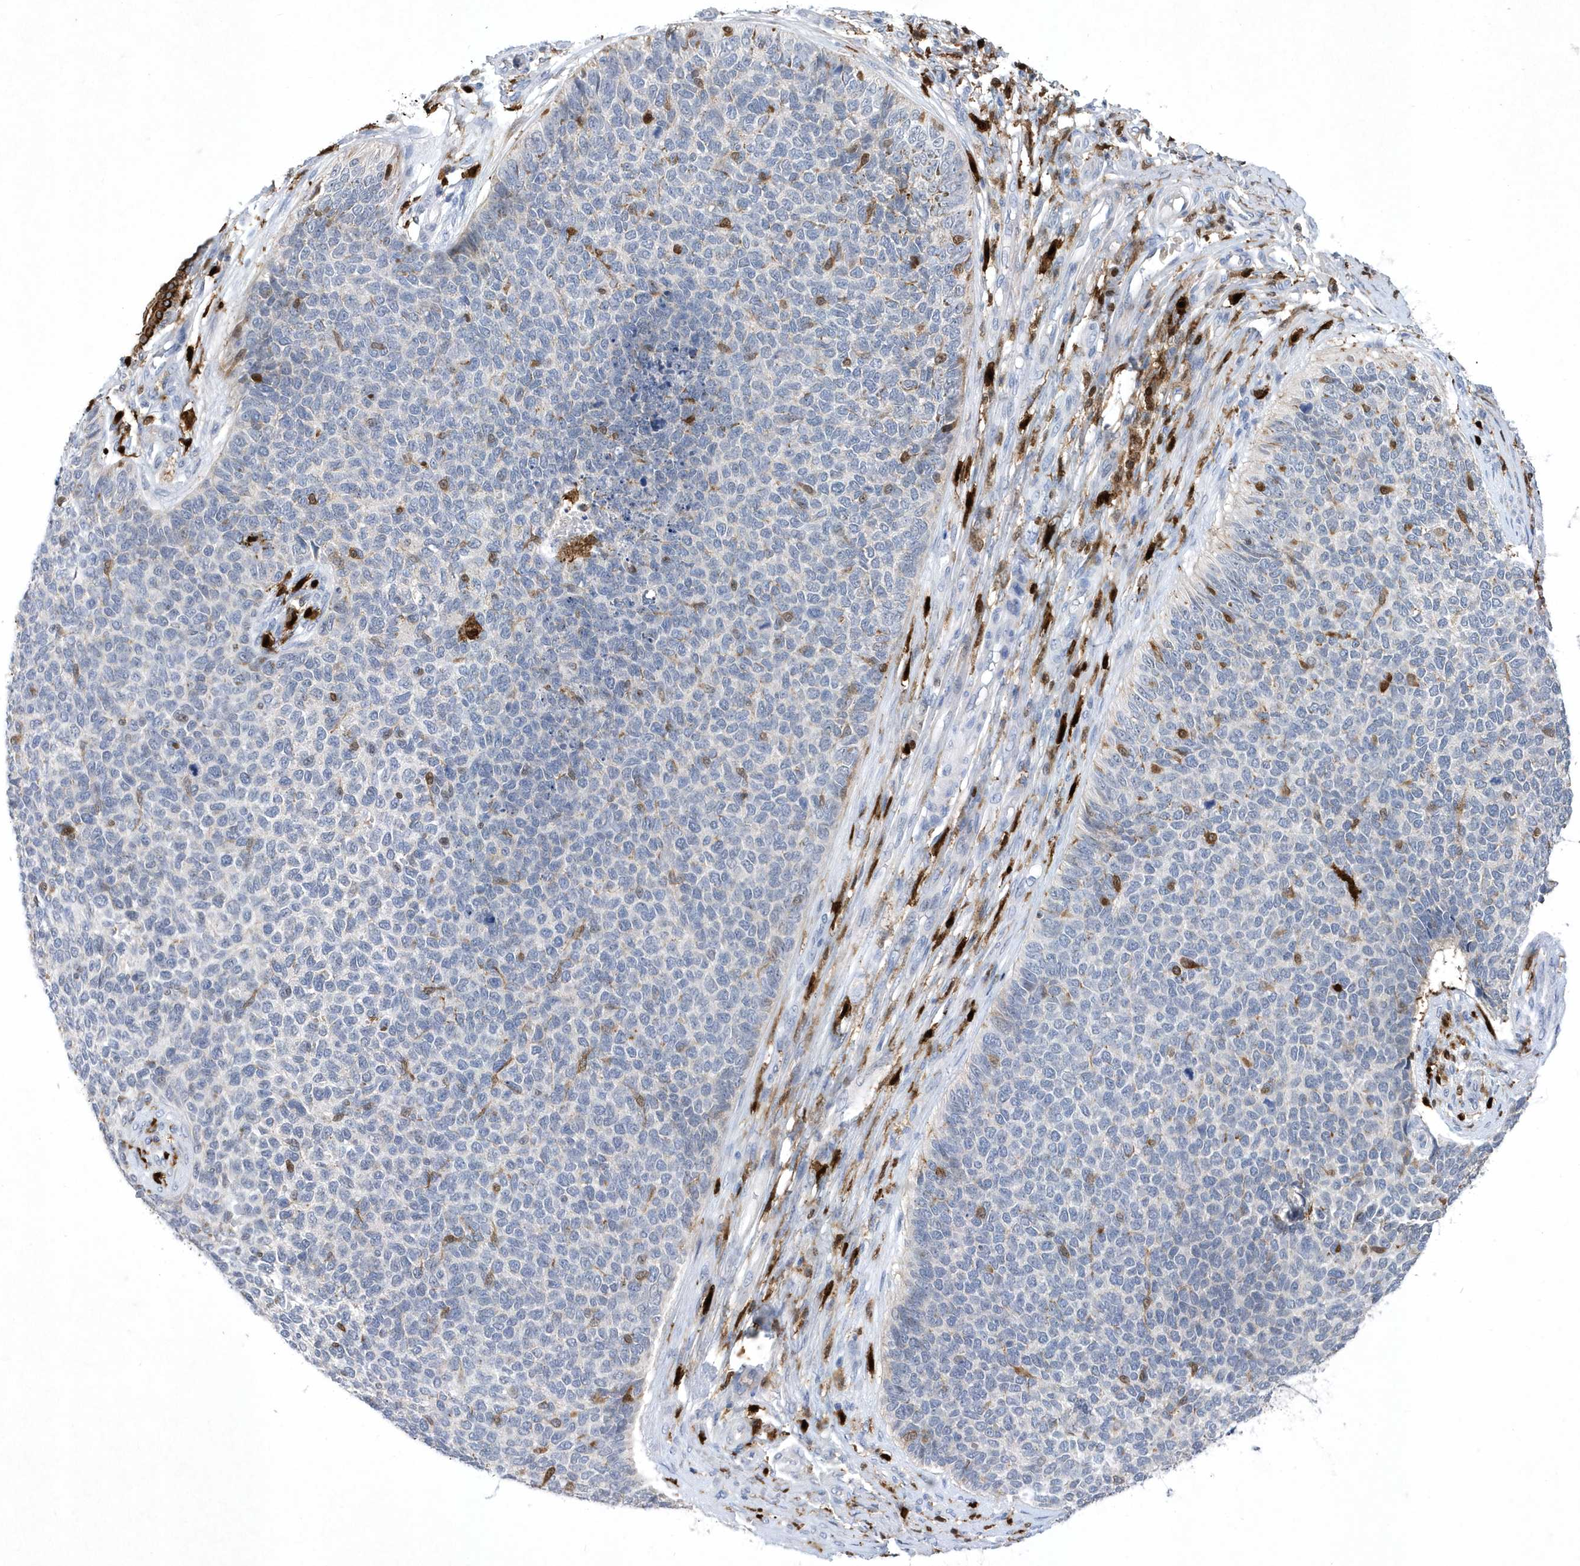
{"staining": {"intensity": "negative", "quantity": "none", "location": "none"}, "tissue": "skin cancer", "cell_type": "Tumor cells", "image_type": "cancer", "snomed": [{"axis": "morphology", "description": "Basal cell carcinoma"}, {"axis": "topography", "description": "Skin"}], "caption": "IHC micrograph of neoplastic tissue: human skin cancer (basal cell carcinoma) stained with DAB (3,3'-diaminobenzidine) shows no significant protein positivity in tumor cells.", "gene": "BHLHA15", "patient": {"sex": "female", "age": 84}}